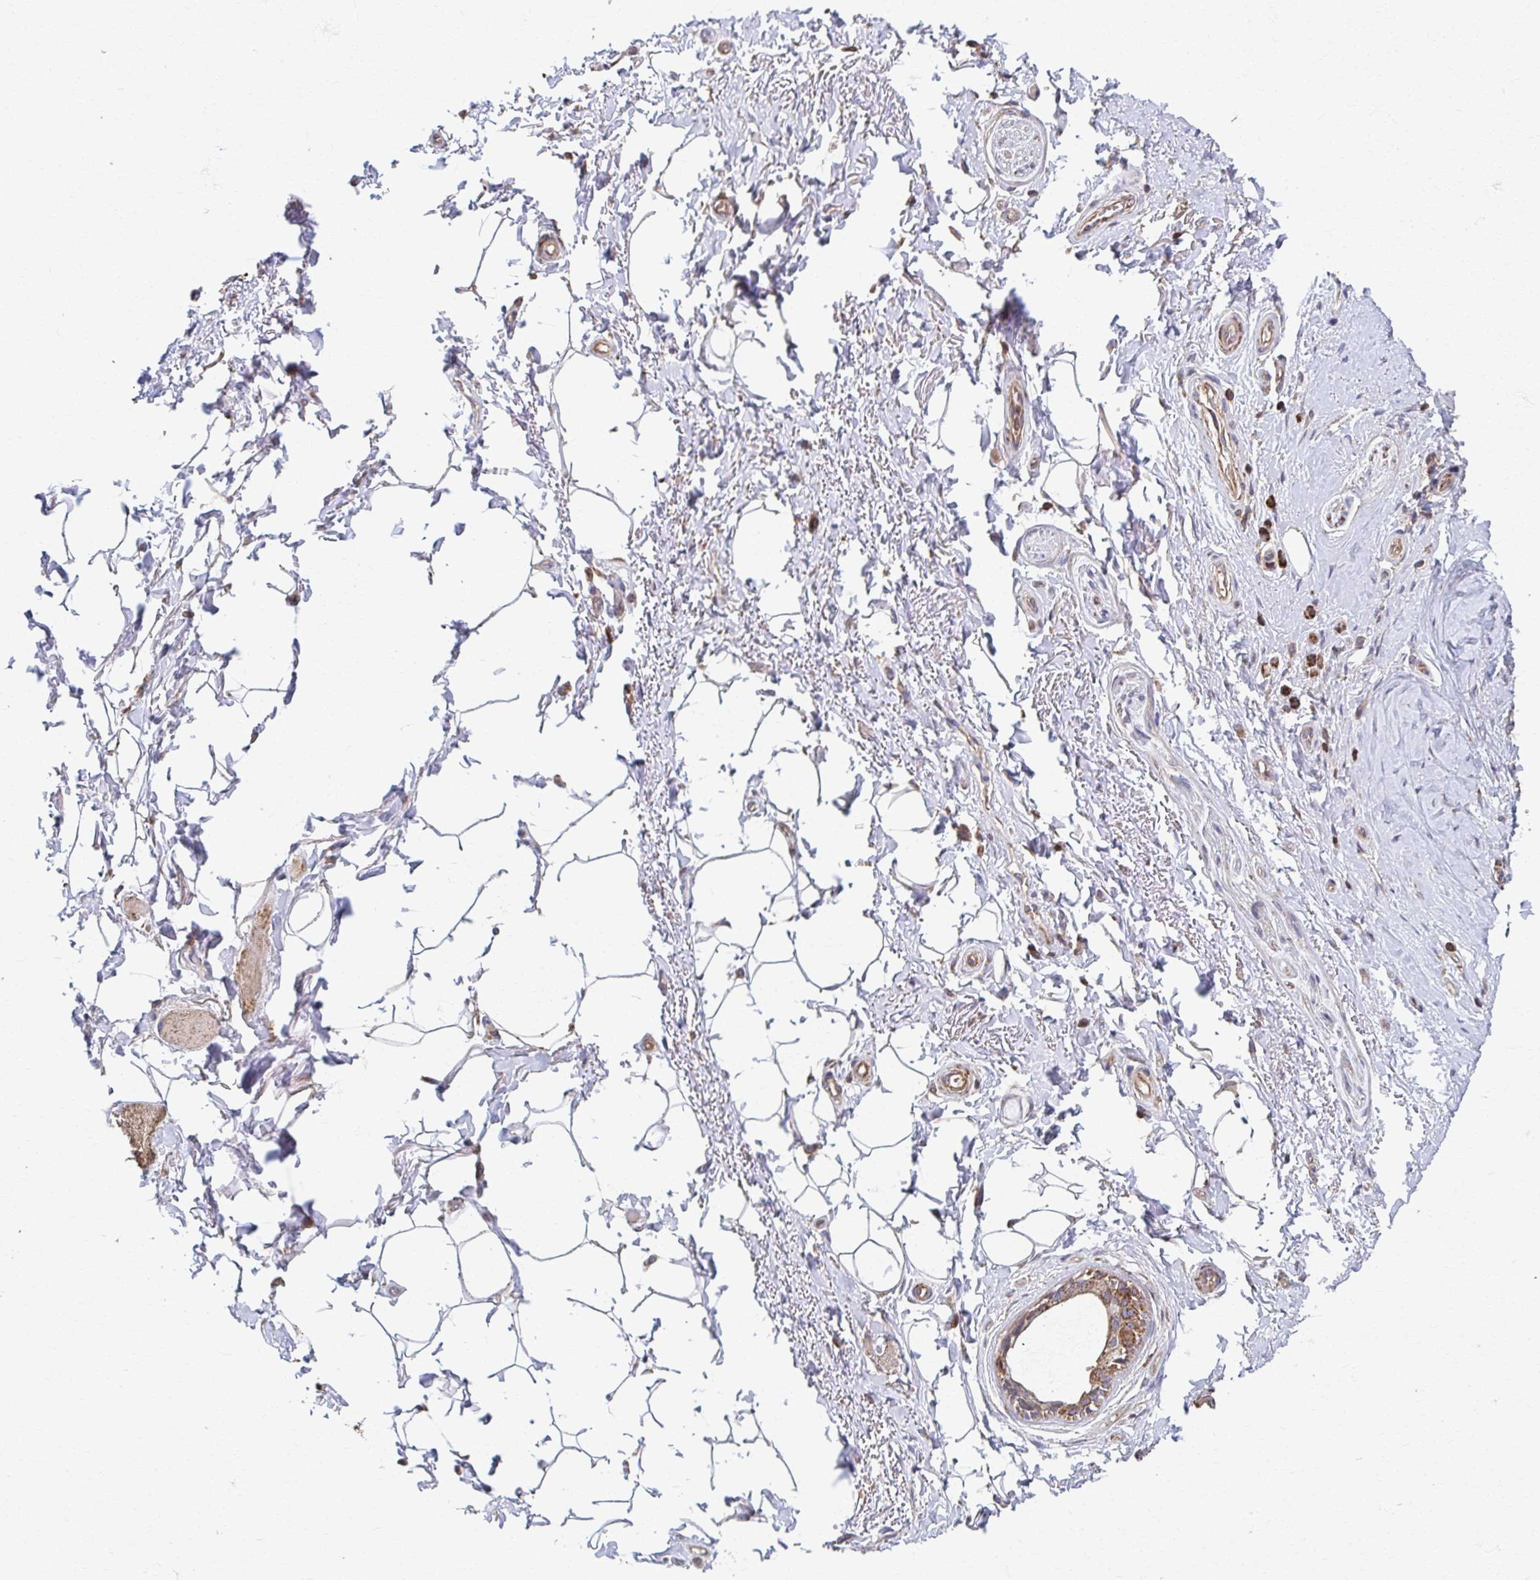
{"staining": {"intensity": "weak", "quantity": "<25%", "location": "cytoplasmic/membranous"}, "tissue": "adipose tissue", "cell_type": "Adipocytes", "image_type": "normal", "snomed": [{"axis": "morphology", "description": "Normal tissue, NOS"}, {"axis": "topography", "description": "Peripheral nerve tissue"}], "caption": "DAB immunohistochemical staining of benign adipose tissue shows no significant positivity in adipocytes. The staining was performed using DAB to visualize the protein expression in brown, while the nuclei were stained in blue with hematoxylin (Magnification: 20x).", "gene": "KLHL34", "patient": {"sex": "male", "age": 51}}